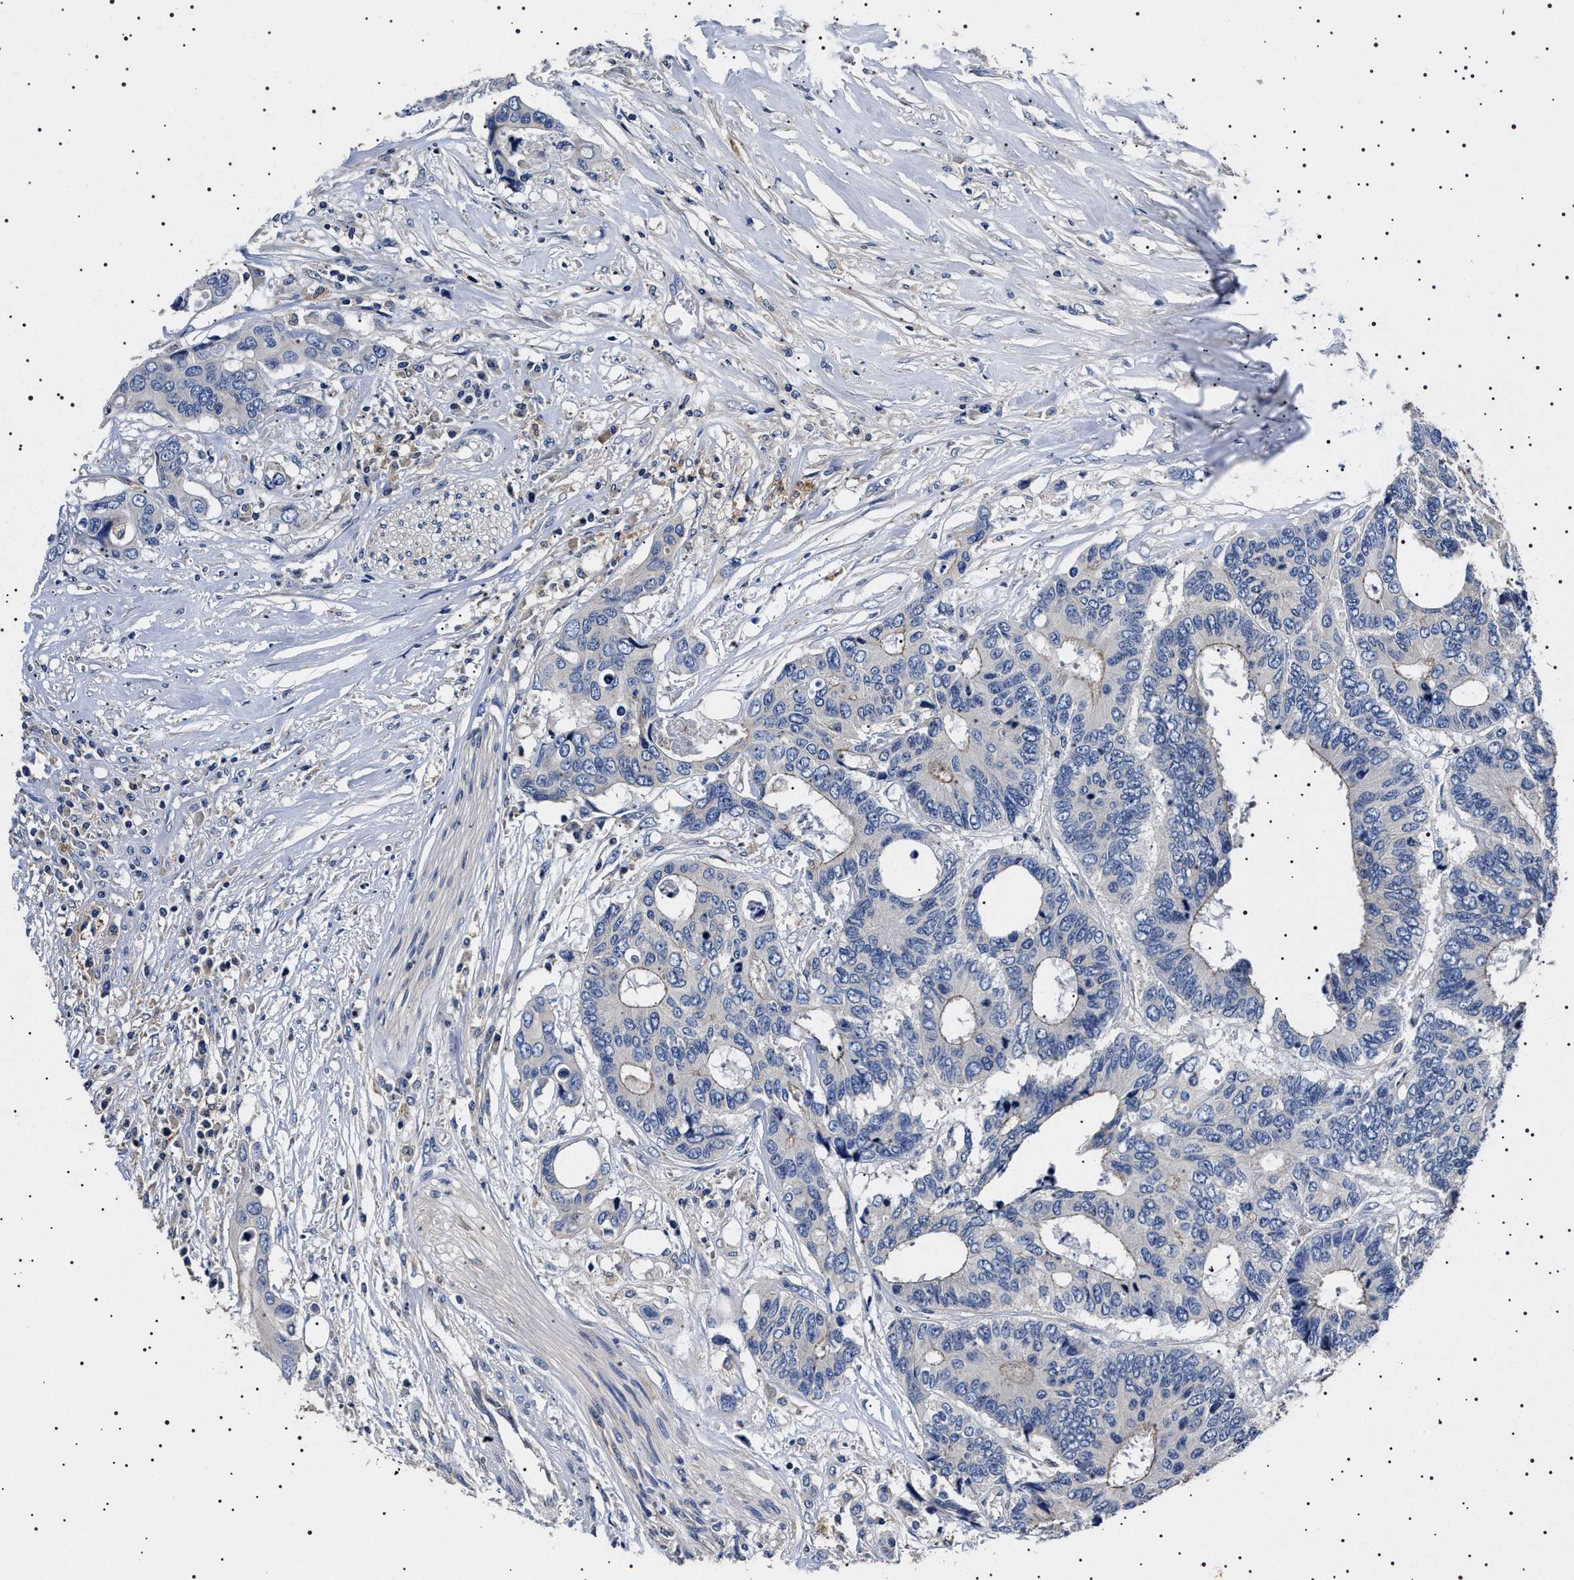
{"staining": {"intensity": "weak", "quantity": "<25%", "location": "cytoplasmic/membranous"}, "tissue": "colorectal cancer", "cell_type": "Tumor cells", "image_type": "cancer", "snomed": [{"axis": "morphology", "description": "Adenocarcinoma, NOS"}, {"axis": "topography", "description": "Rectum"}], "caption": "Adenocarcinoma (colorectal) was stained to show a protein in brown. There is no significant positivity in tumor cells.", "gene": "SLC4A7", "patient": {"sex": "male", "age": 55}}